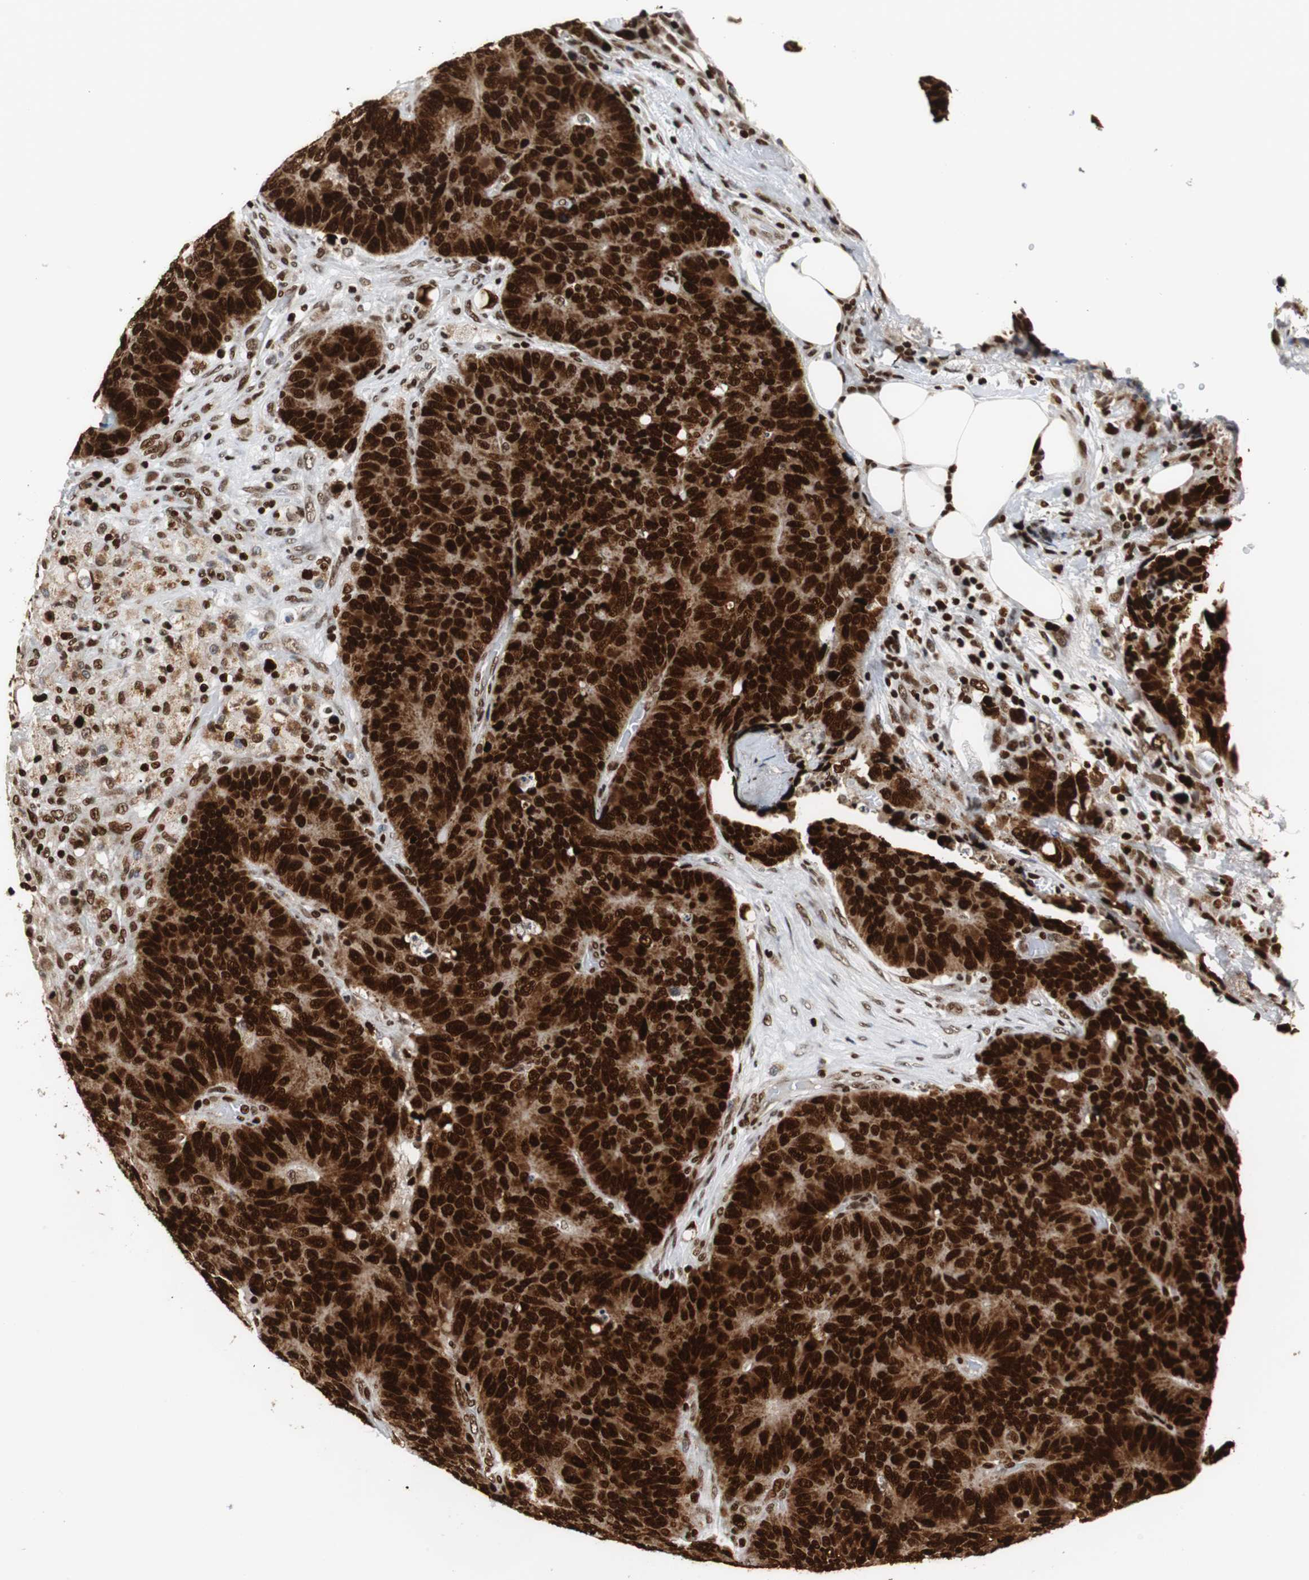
{"staining": {"intensity": "strong", "quantity": ">75%", "location": "cytoplasmic/membranous,nuclear"}, "tissue": "colorectal cancer", "cell_type": "Tumor cells", "image_type": "cancer", "snomed": [{"axis": "morphology", "description": "Adenocarcinoma, NOS"}, {"axis": "topography", "description": "Colon"}], "caption": "This is an image of immunohistochemistry staining of adenocarcinoma (colorectal), which shows strong staining in the cytoplasmic/membranous and nuclear of tumor cells.", "gene": "HDAC1", "patient": {"sex": "female", "age": 86}}